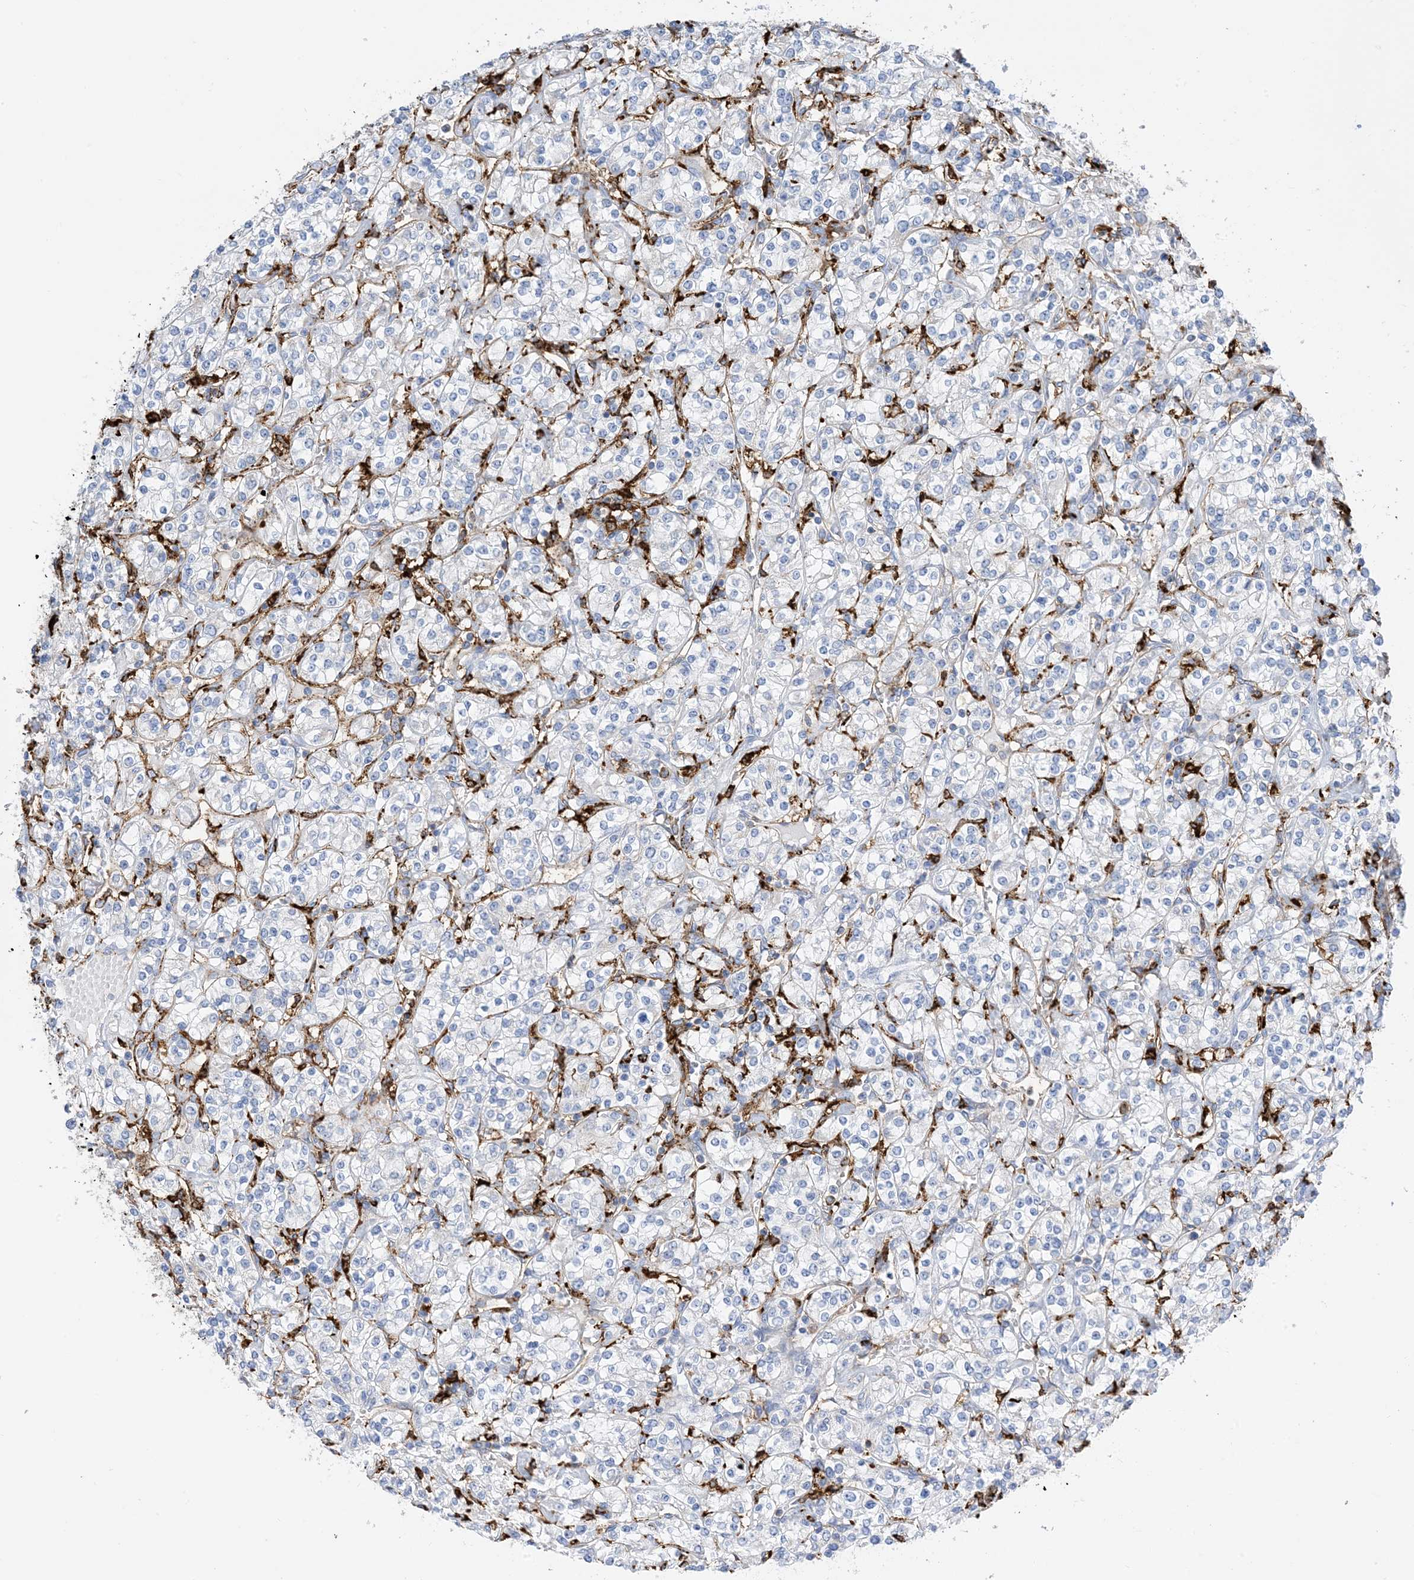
{"staining": {"intensity": "negative", "quantity": "none", "location": "none"}, "tissue": "renal cancer", "cell_type": "Tumor cells", "image_type": "cancer", "snomed": [{"axis": "morphology", "description": "Adenocarcinoma, NOS"}, {"axis": "topography", "description": "Kidney"}], "caption": "Tumor cells are negative for brown protein staining in adenocarcinoma (renal). (DAB (3,3'-diaminobenzidine) immunohistochemistry visualized using brightfield microscopy, high magnification).", "gene": "DPH3", "patient": {"sex": "male", "age": 77}}